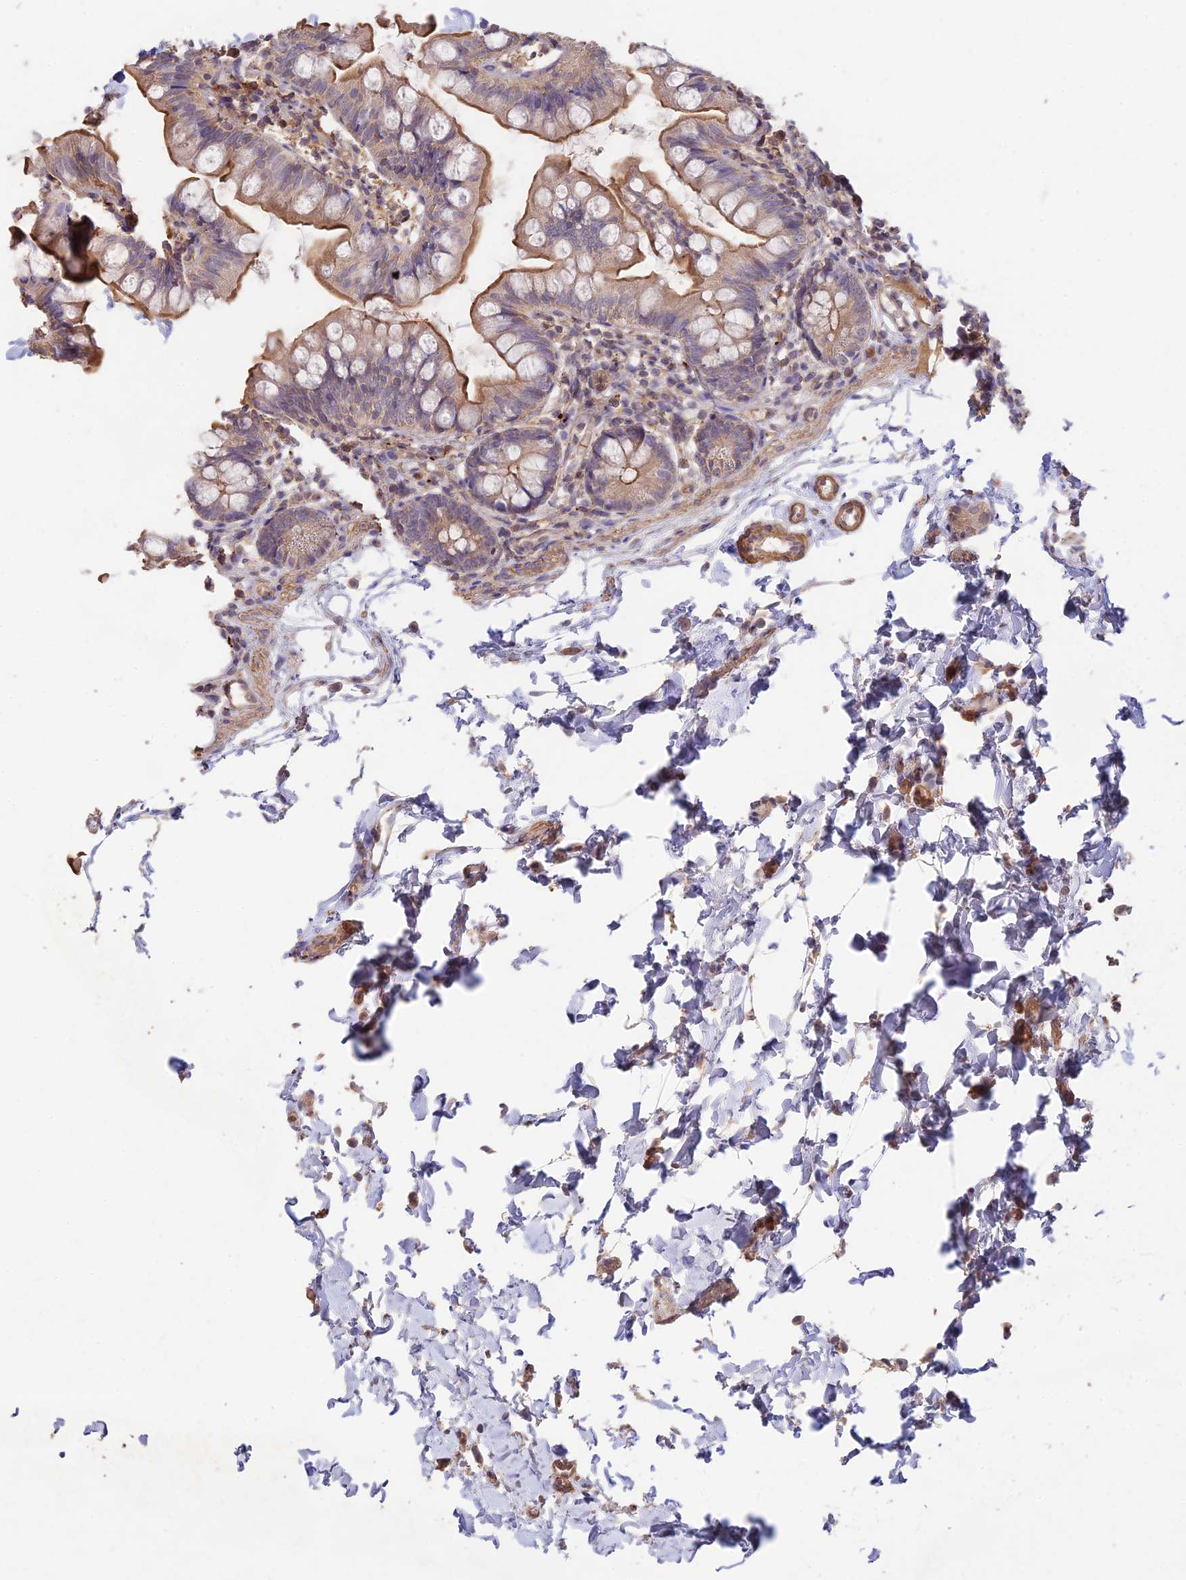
{"staining": {"intensity": "weak", "quantity": ">75%", "location": "cytoplasmic/membranous"}, "tissue": "small intestine", "cell_type": "Glandular cells", "image_type": "normal", "snomed": [{"axis": "morphology", "description": "Normal tissue, NOS"}, {"axis": "topography", "description": "Small intestine"}], "caption": "The photomicrograph exhibits immunohistochemical staining of unremarkable small intestine. There is weak cytoplasmic/membranous expression is identified in approximately >75% of glandular cells. (DAB (3,3'-diaminobenzidine) = brown stain, brightfield microscopy at high magnification).", "gene": "CLCF1", "patient": {"sex": "male", "age": 7}}